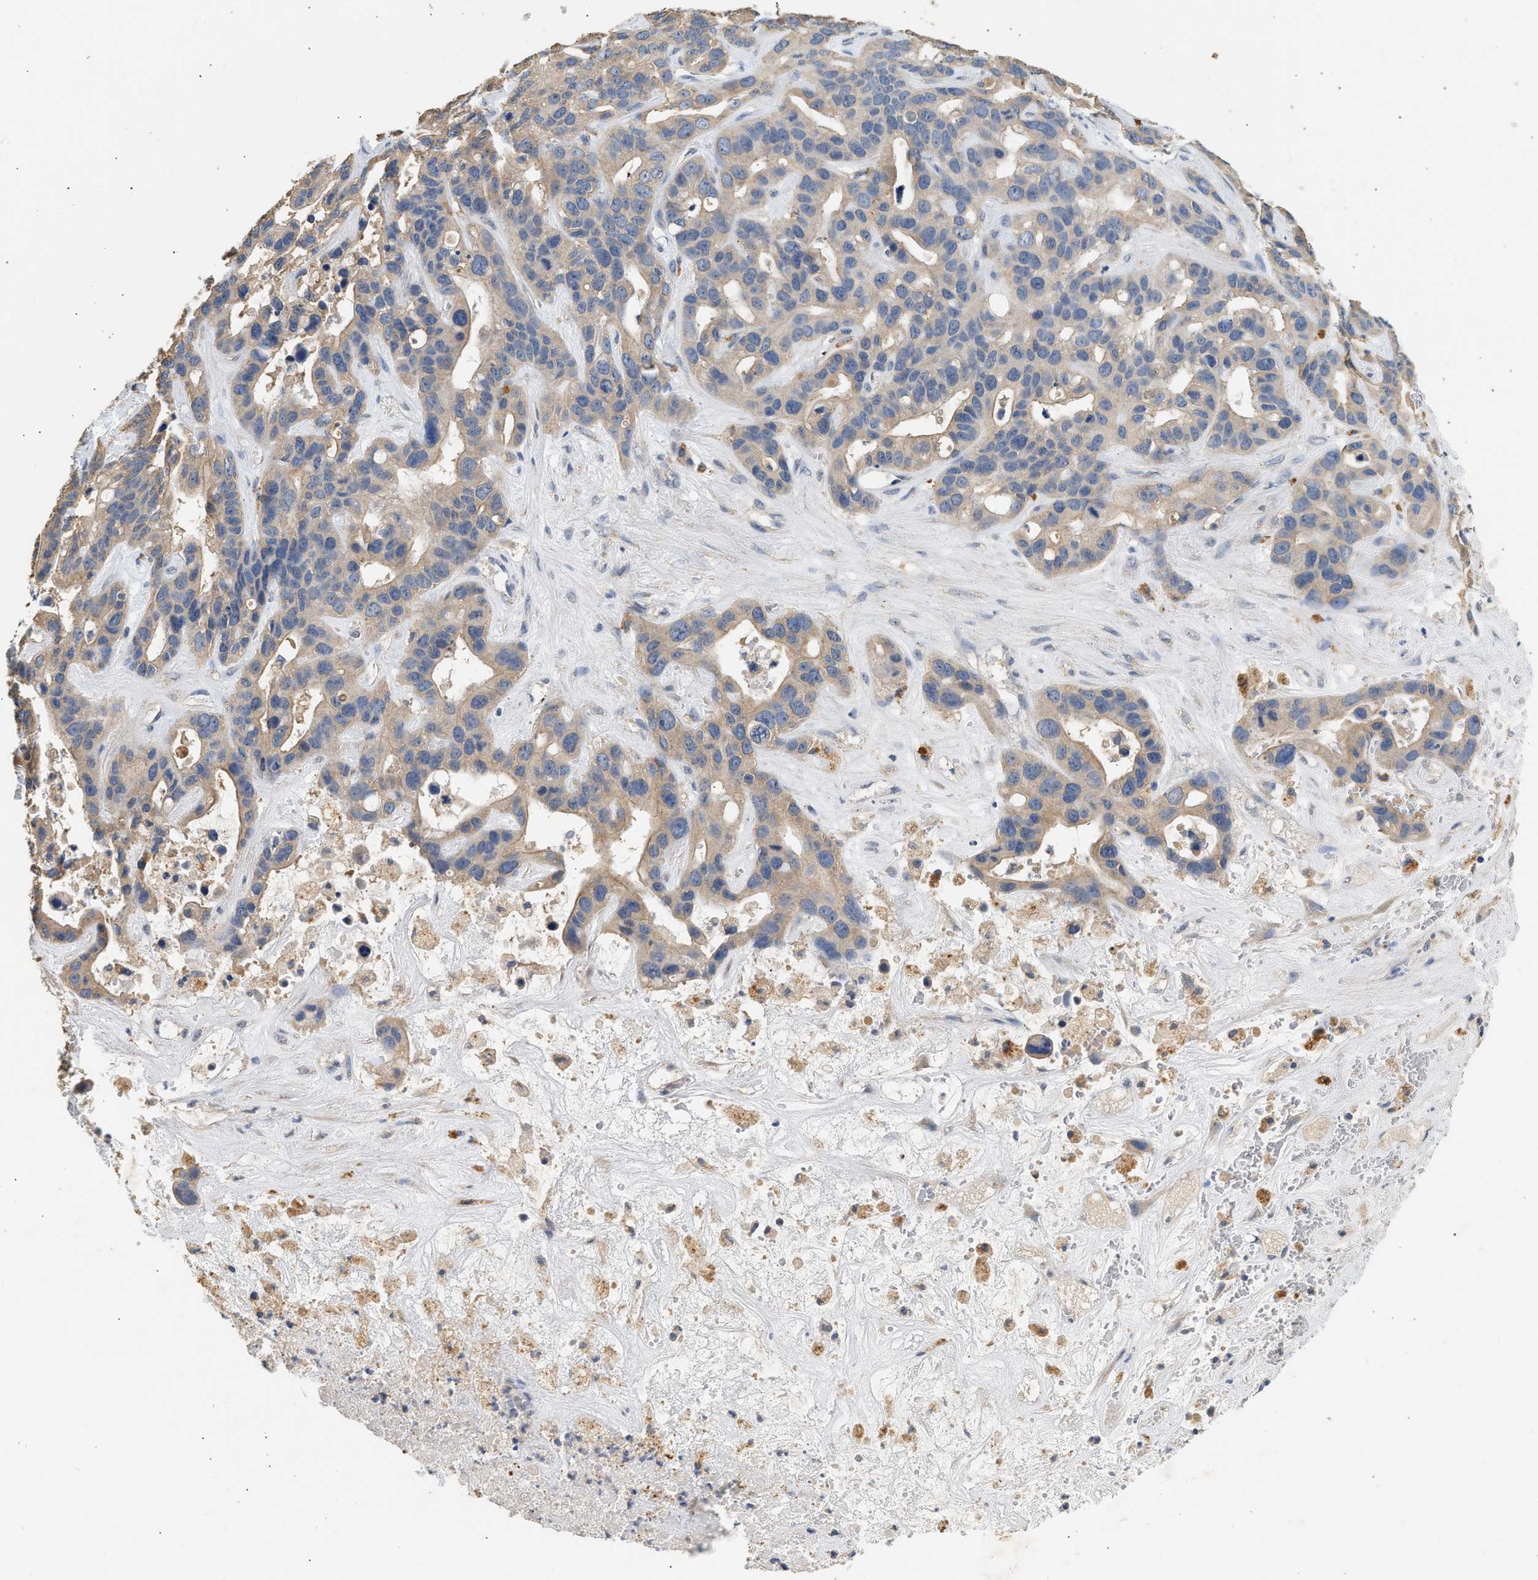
{"staining": {"intensity": "weak", "quantity": ">75%", "location": "cytoplasmic/membranous"}, "tissue": "liver cancer", "cell_type": "Tumor cells", "image_type": "cancer", "snomed": [{"axis": "morphology", "description": "Cholangiocarcinoma"}, {"axis": "topography", "description": "Liver"}], "caption": "There is low levels of weak cytoplasmic/membranous expression in tumor cells of liver cancer, as demonstrated by immunohistochemical staining (brown color).", "gene": "WDR31", "patient": {"sex": "female", "age": 65}}